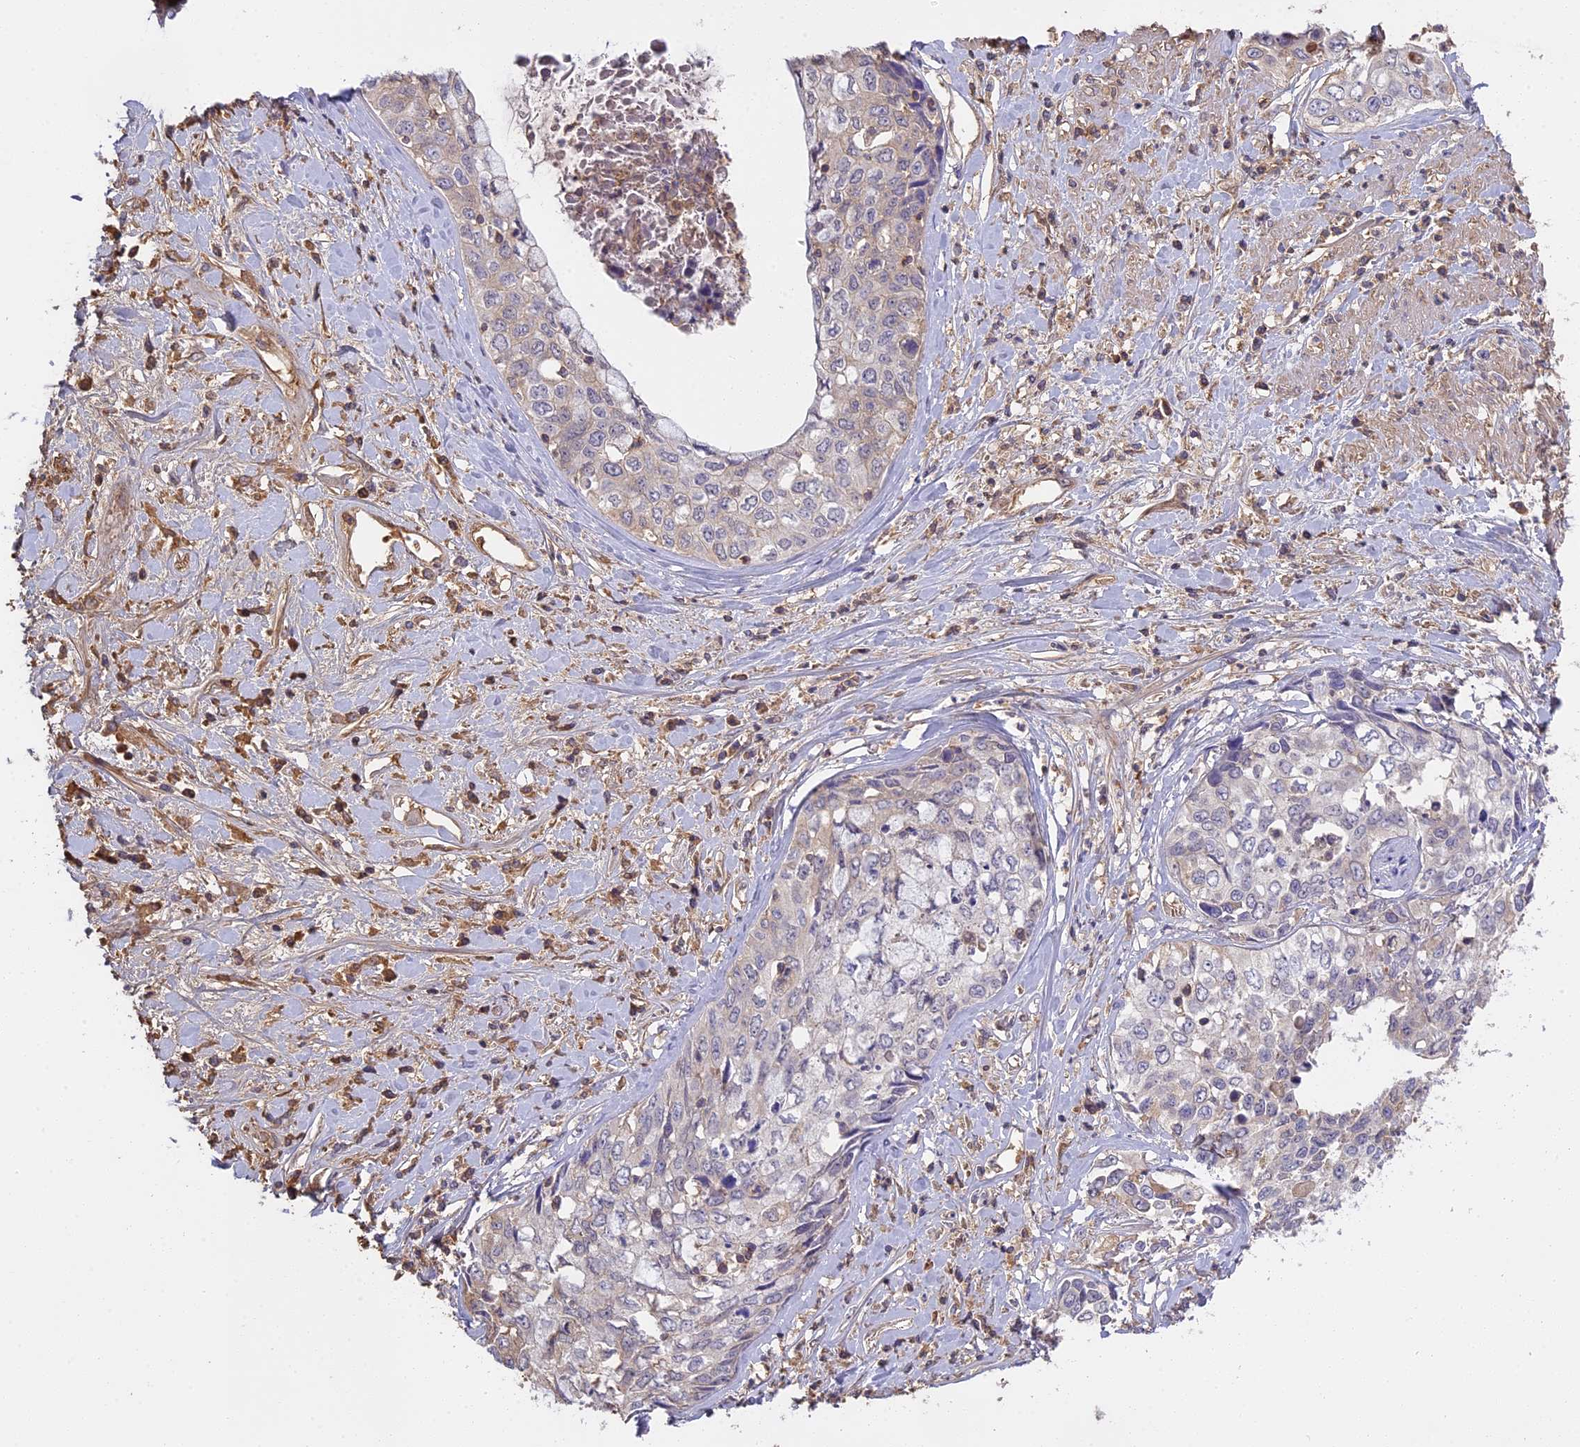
{"staining": {"intensity": "negative", "quantity": "none", "location": "none"}, "tissue": "cervical cancer", "cell_type": "Tumor cells", "image_type": "cancer", "snomed": [{"axis": "morphology", "description": "Squamous cell carcinoma, NOS"}, {"axis": "topography", "description": "Cervix"}], "caption": "DAB (3,3'-diaminobenzidine) immunohistochemical staining of cervical squamous cell carcinoma exhibits no significant expression in tumor cells.", "gene": "CFAP119", "patient": {"sex": "female", "age": 31}}